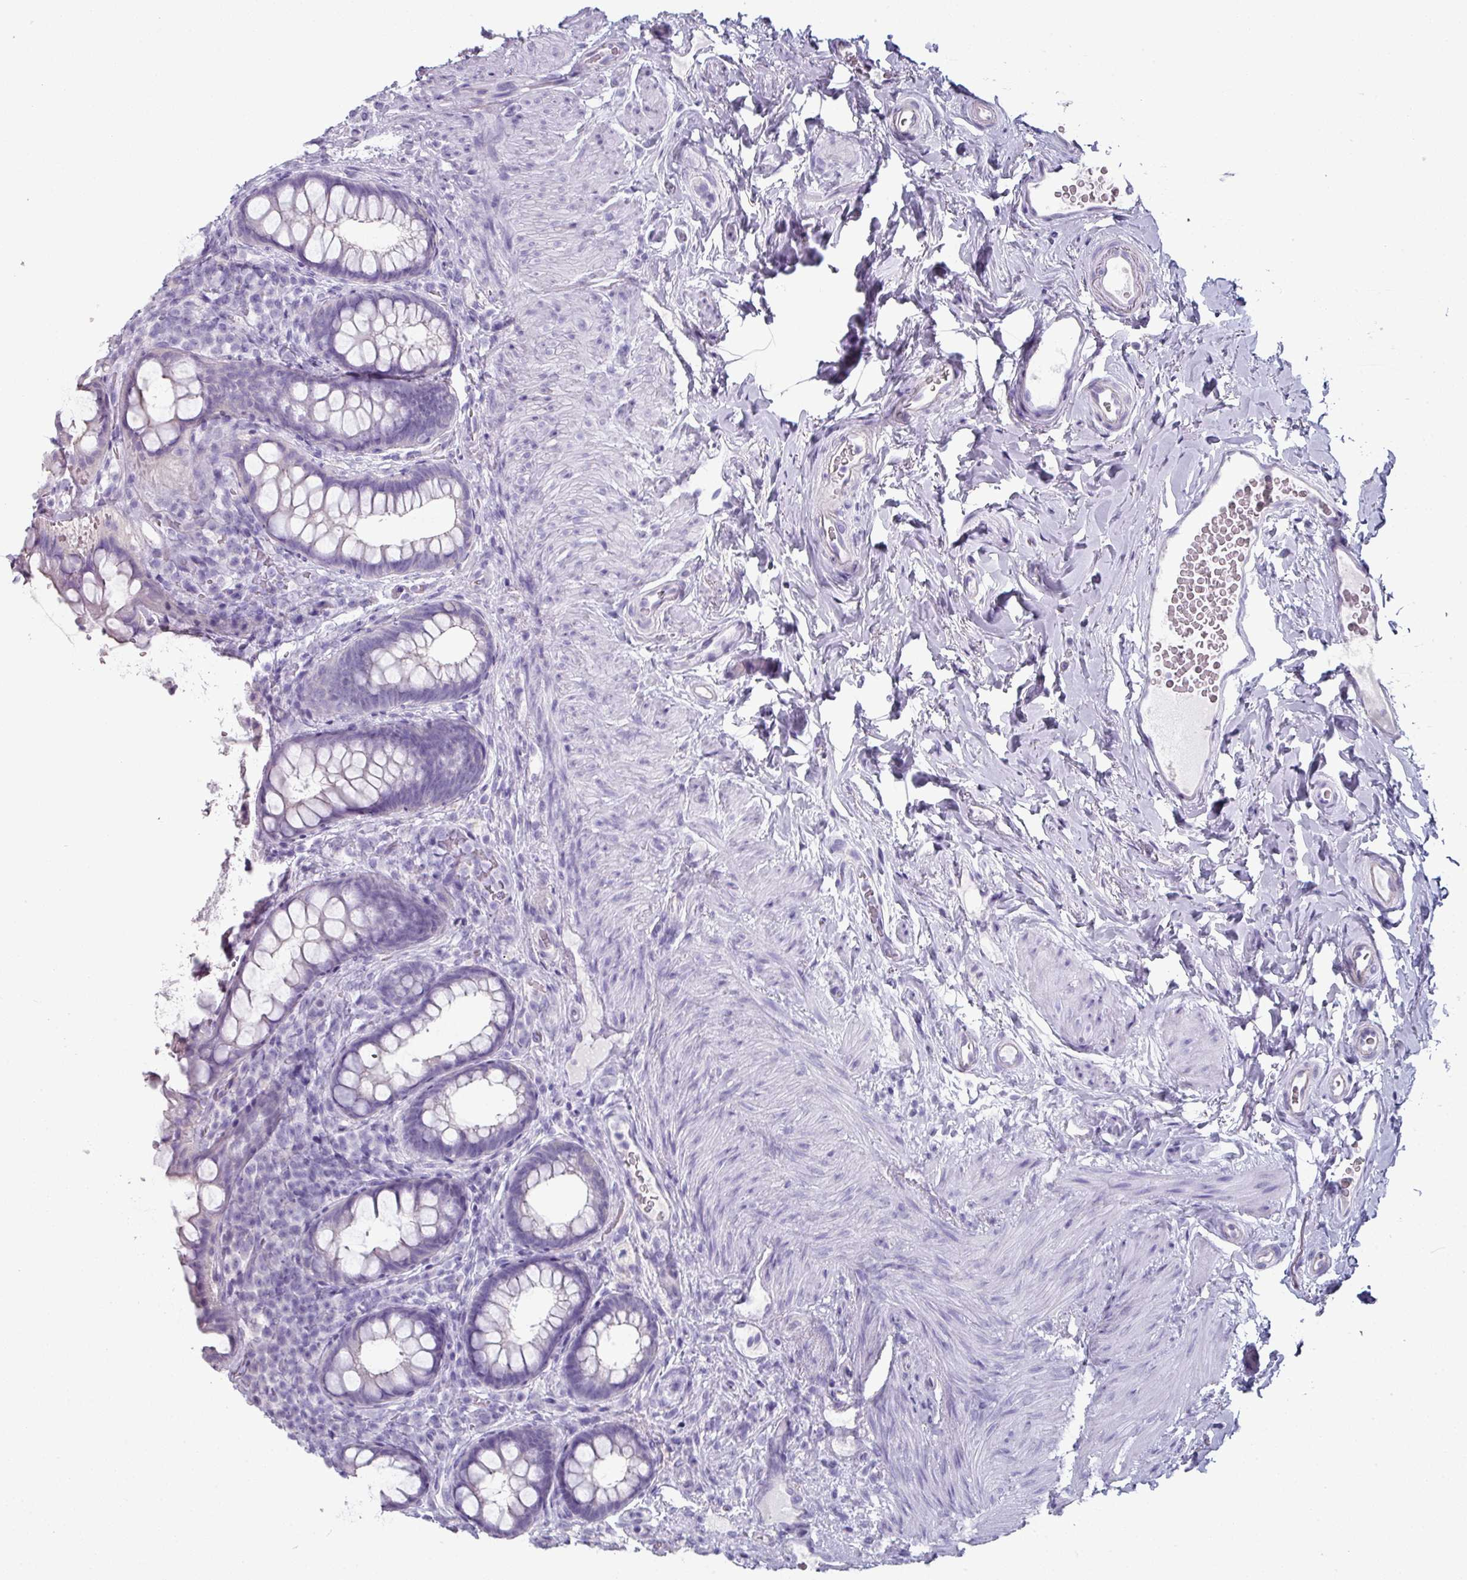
{"staining": {"intensity": "negative", "quantity": "none", "location": "none"}, "tissue": "rectum", "cell_type": "Glandular cells", "image_type": "normal", "snomed": [{"axis": "morphology", "description": "Normal tissue, NOS"}, {"axis": "topography", "description": "Rectum"}, {"axis": "topography", "description": "Peripheral nerve tissue"}], "caption": "The immunohistochemistry (IHC) histopathology image has no significant staining in glandular cells of rectum.", "gene": "SLC17A7", "patient": {"sex": "female", "age": 69}}